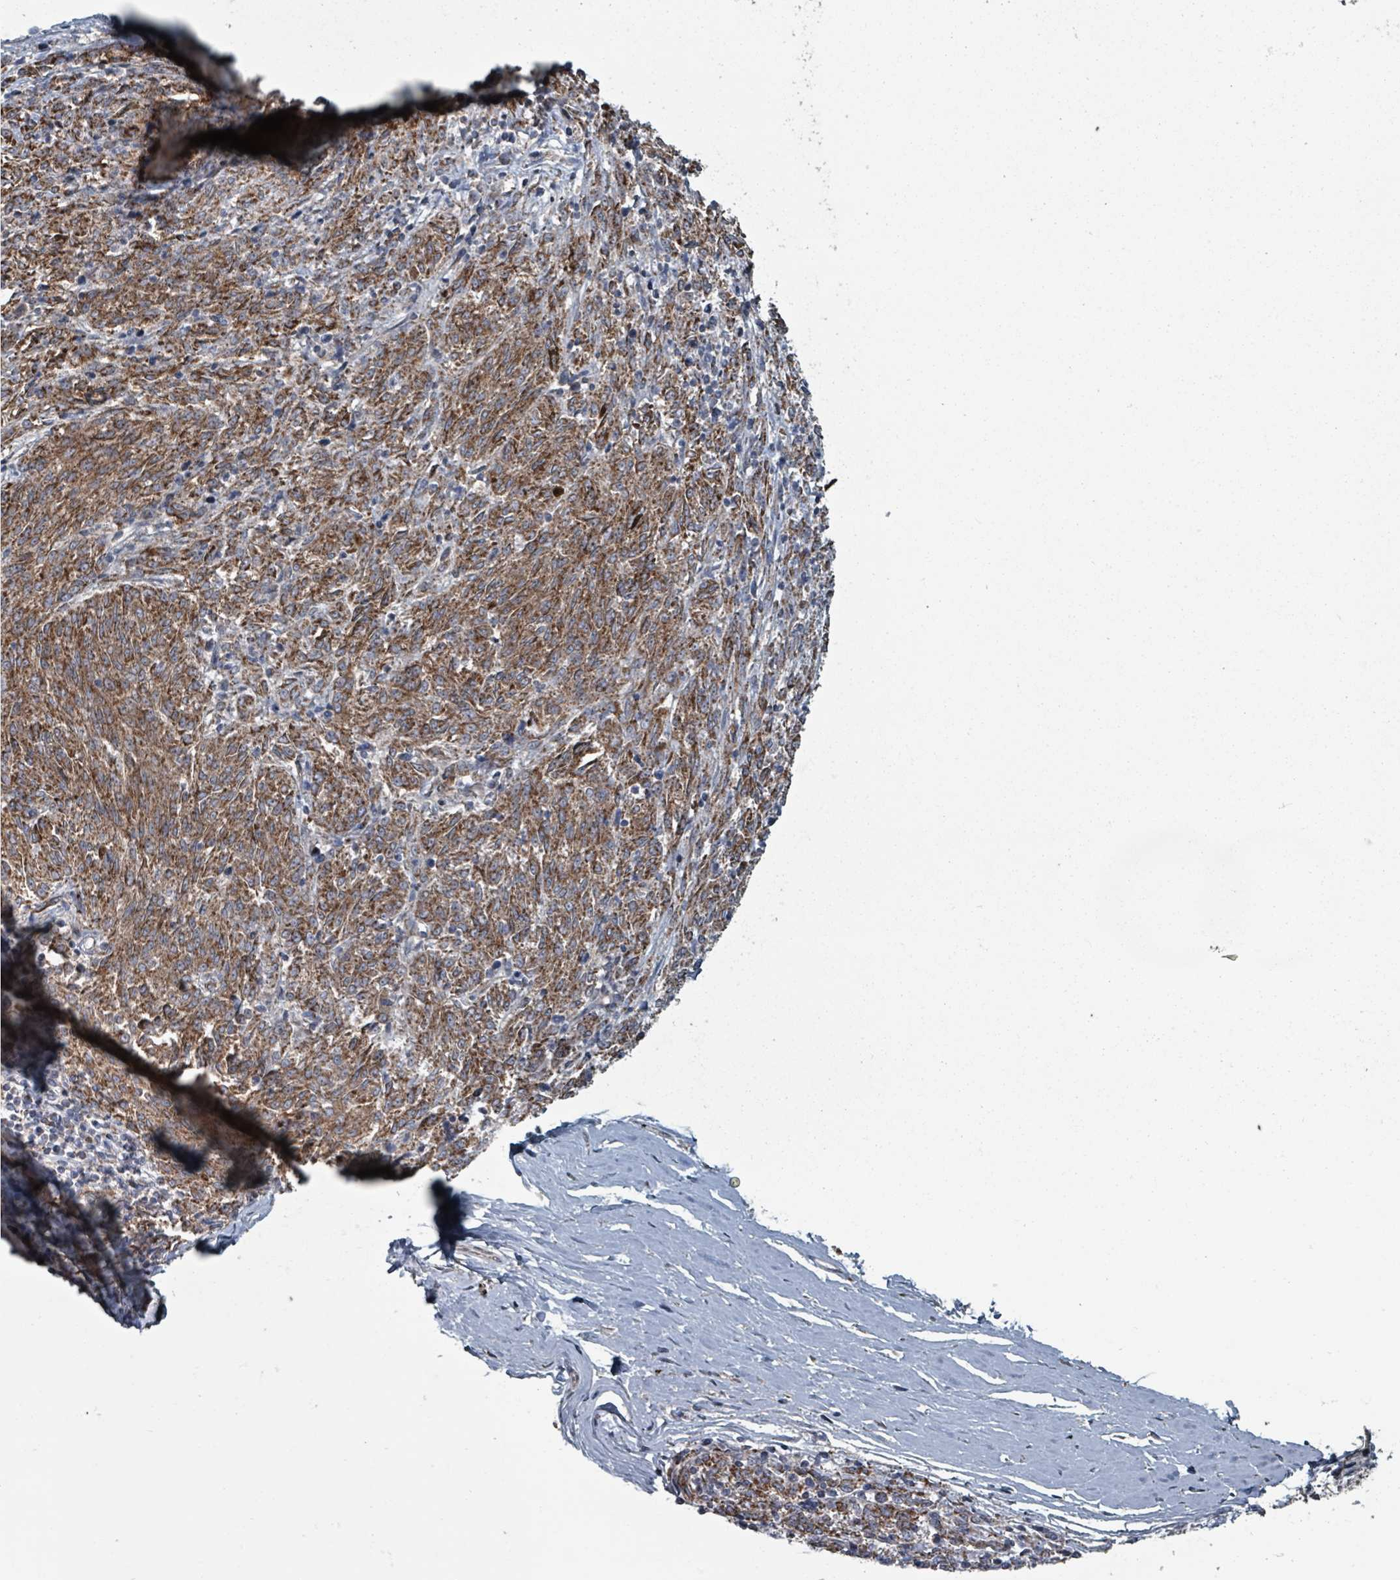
{"staining": {"intensity": "moderate", "quantity": ">75%", "location": "cytoplasmic/membranous"}, "tissue": "melanoma", "cell_type": "Tumor cells", "image_type": "cancer", "snomed": [{"axis": "morphology", "description": "Malignant melanoma, NOS"}, {"axis": "topography", "description": "Skin"}], "caption": "The immunohistochemical stain labels moderate cytoplasmic/membranous expression in tumor cells of melanoma tissue.", "gene": "MRPL4", "patient": {"sex": "female", "age": 72}}